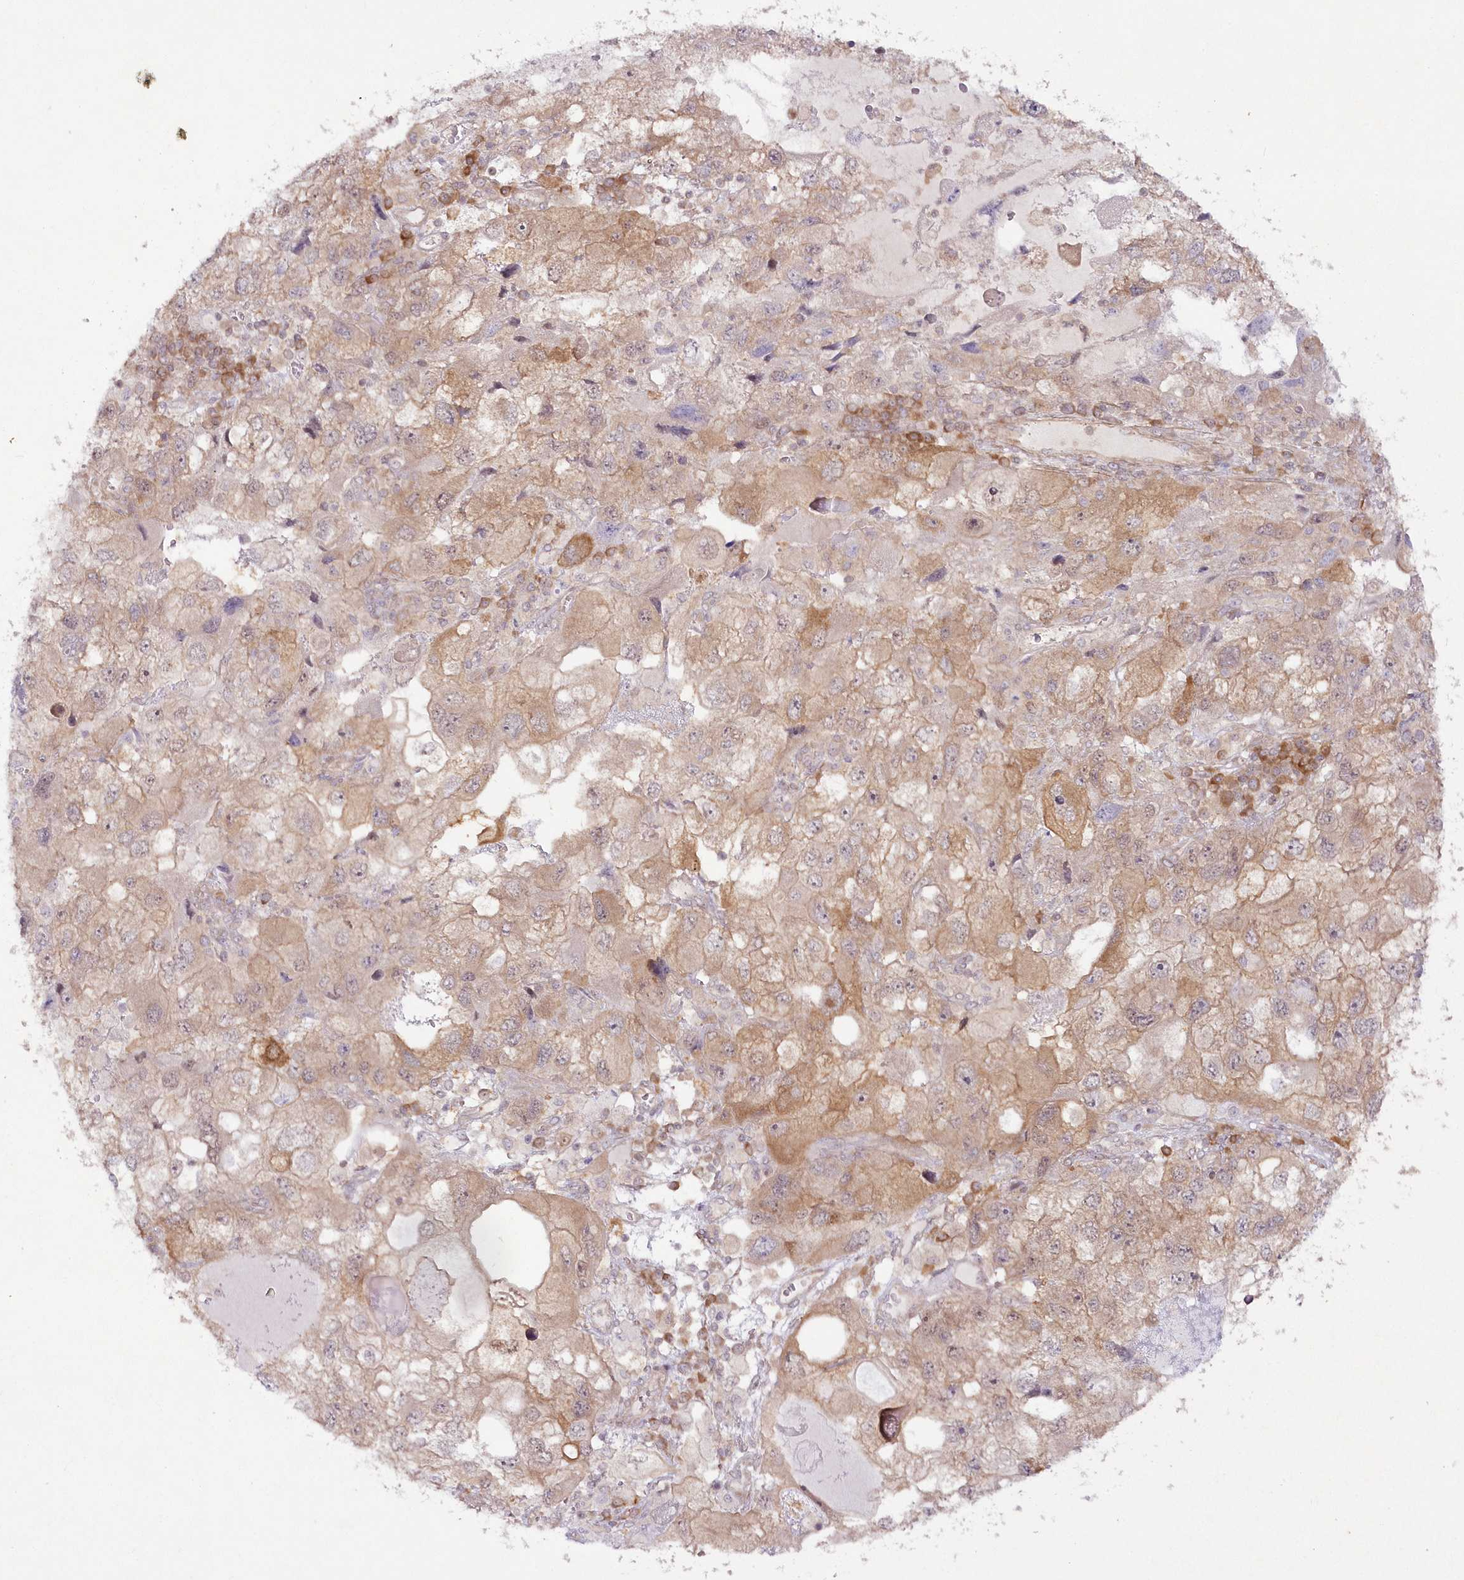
{"staining": {"intensity": "moderate", "quantity": ">75%", "location": "cytoplasmic/membranous"}, "tissue": "endometrial cancer", "cell_type": "Tumor cells", "image_type": "cancer", "snomed": [{"axis": "morphology", "description": "Adenocarcinoma, NOS"}, {"axis": "topography", "description": "Endometrium"}], "caption": "Endometrial cancer (adenocarcinoma) was stained to show a protein in brown. There is medium levels of moderate cytoplasmic/membranous expression in approximately >75% of tumor cells. The staining was performed using DAB (3,3'-diaminobenzidine), with brown indicating positive protein expression. Nuclei are stained blue with hematoxylin.", "gene": "IPMK", "patient": {"sex": "female", "age": 49}}